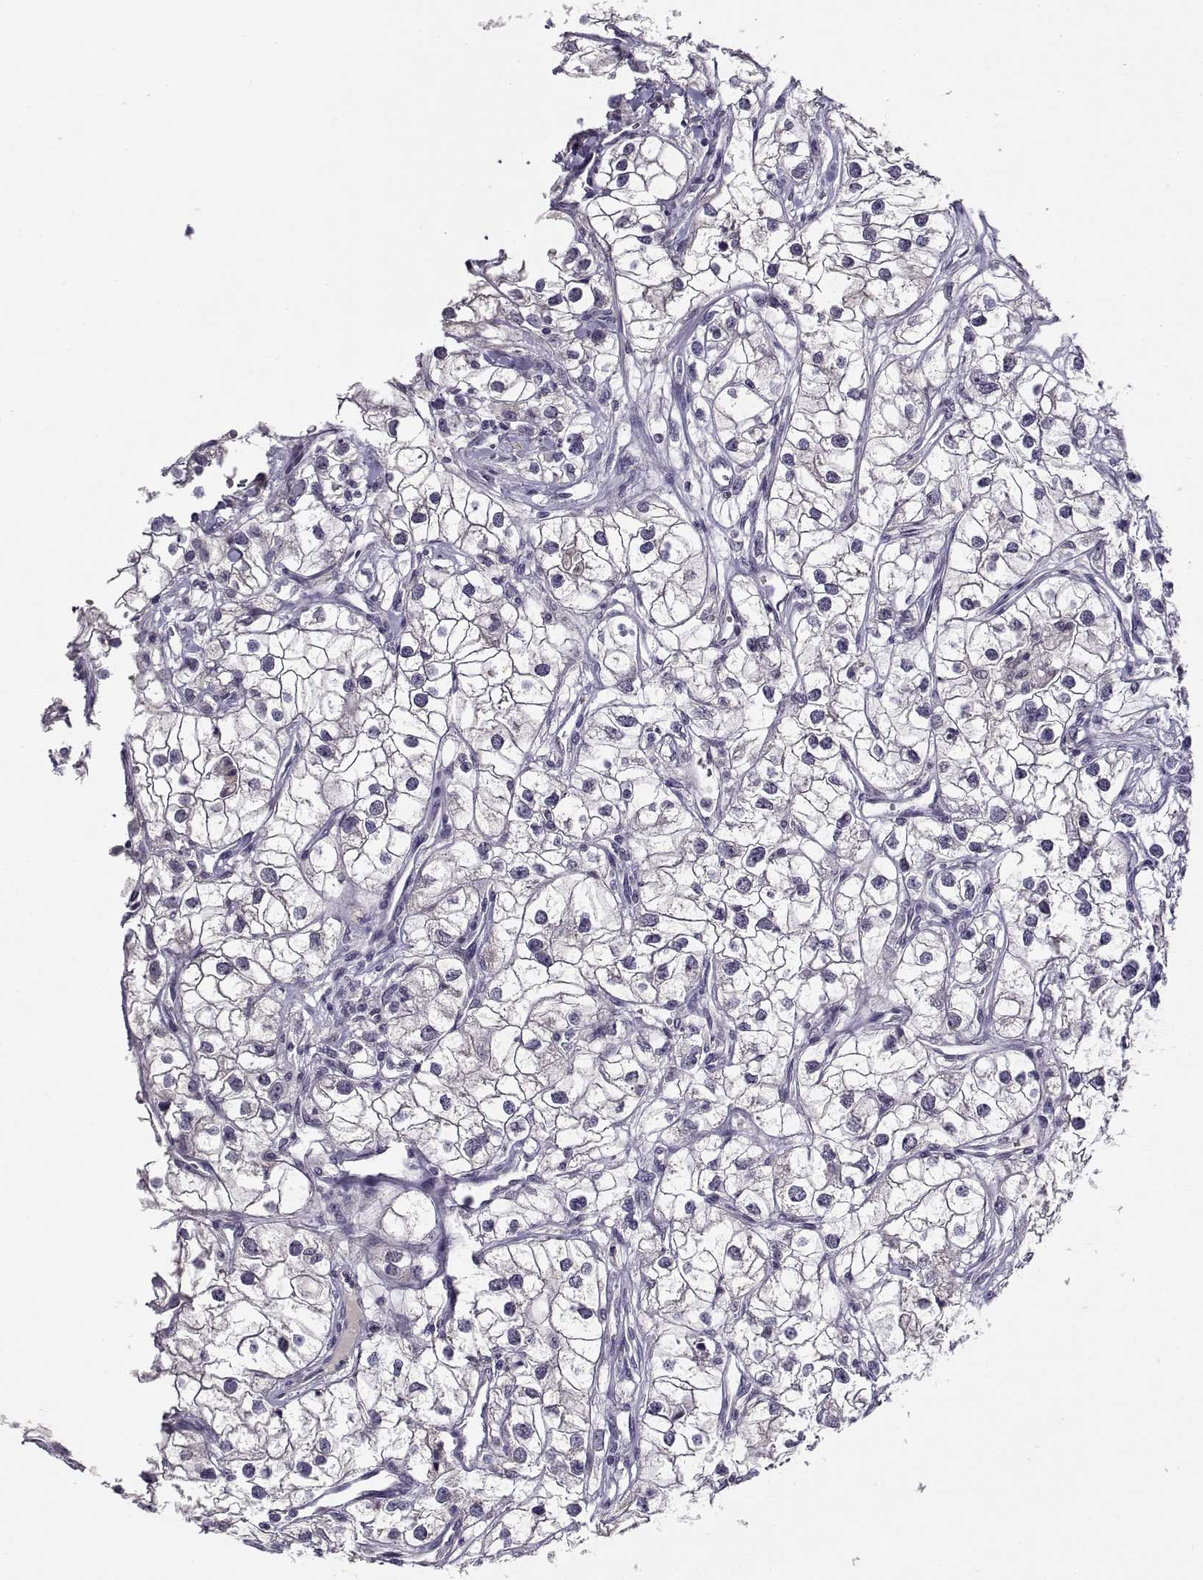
{"staining": {"intensity": "negative", "quantity": "none", "location": "none"}, "tissue": "renal cancer", "cell_type": "Tumor cells", "image_type": "cancer", "snomed": [{"axis": "morphology", "description": "Adenocarcinoma, NOS"}, {"axis": "topography", "description": "Kidney"}], "caption": "Immunohistochemical staining of adenocarcinoma (renal) displays no significant positivity in tumor cells. (Stains: DAB (3,3'-diaminobenzidine) immunohistochemistry with hematoxylin counter stain, Microscopy: brightfield microscopy at high magnification).", "gene": "RHOXF2", "patient": {"sex": "male", "age": 59}}